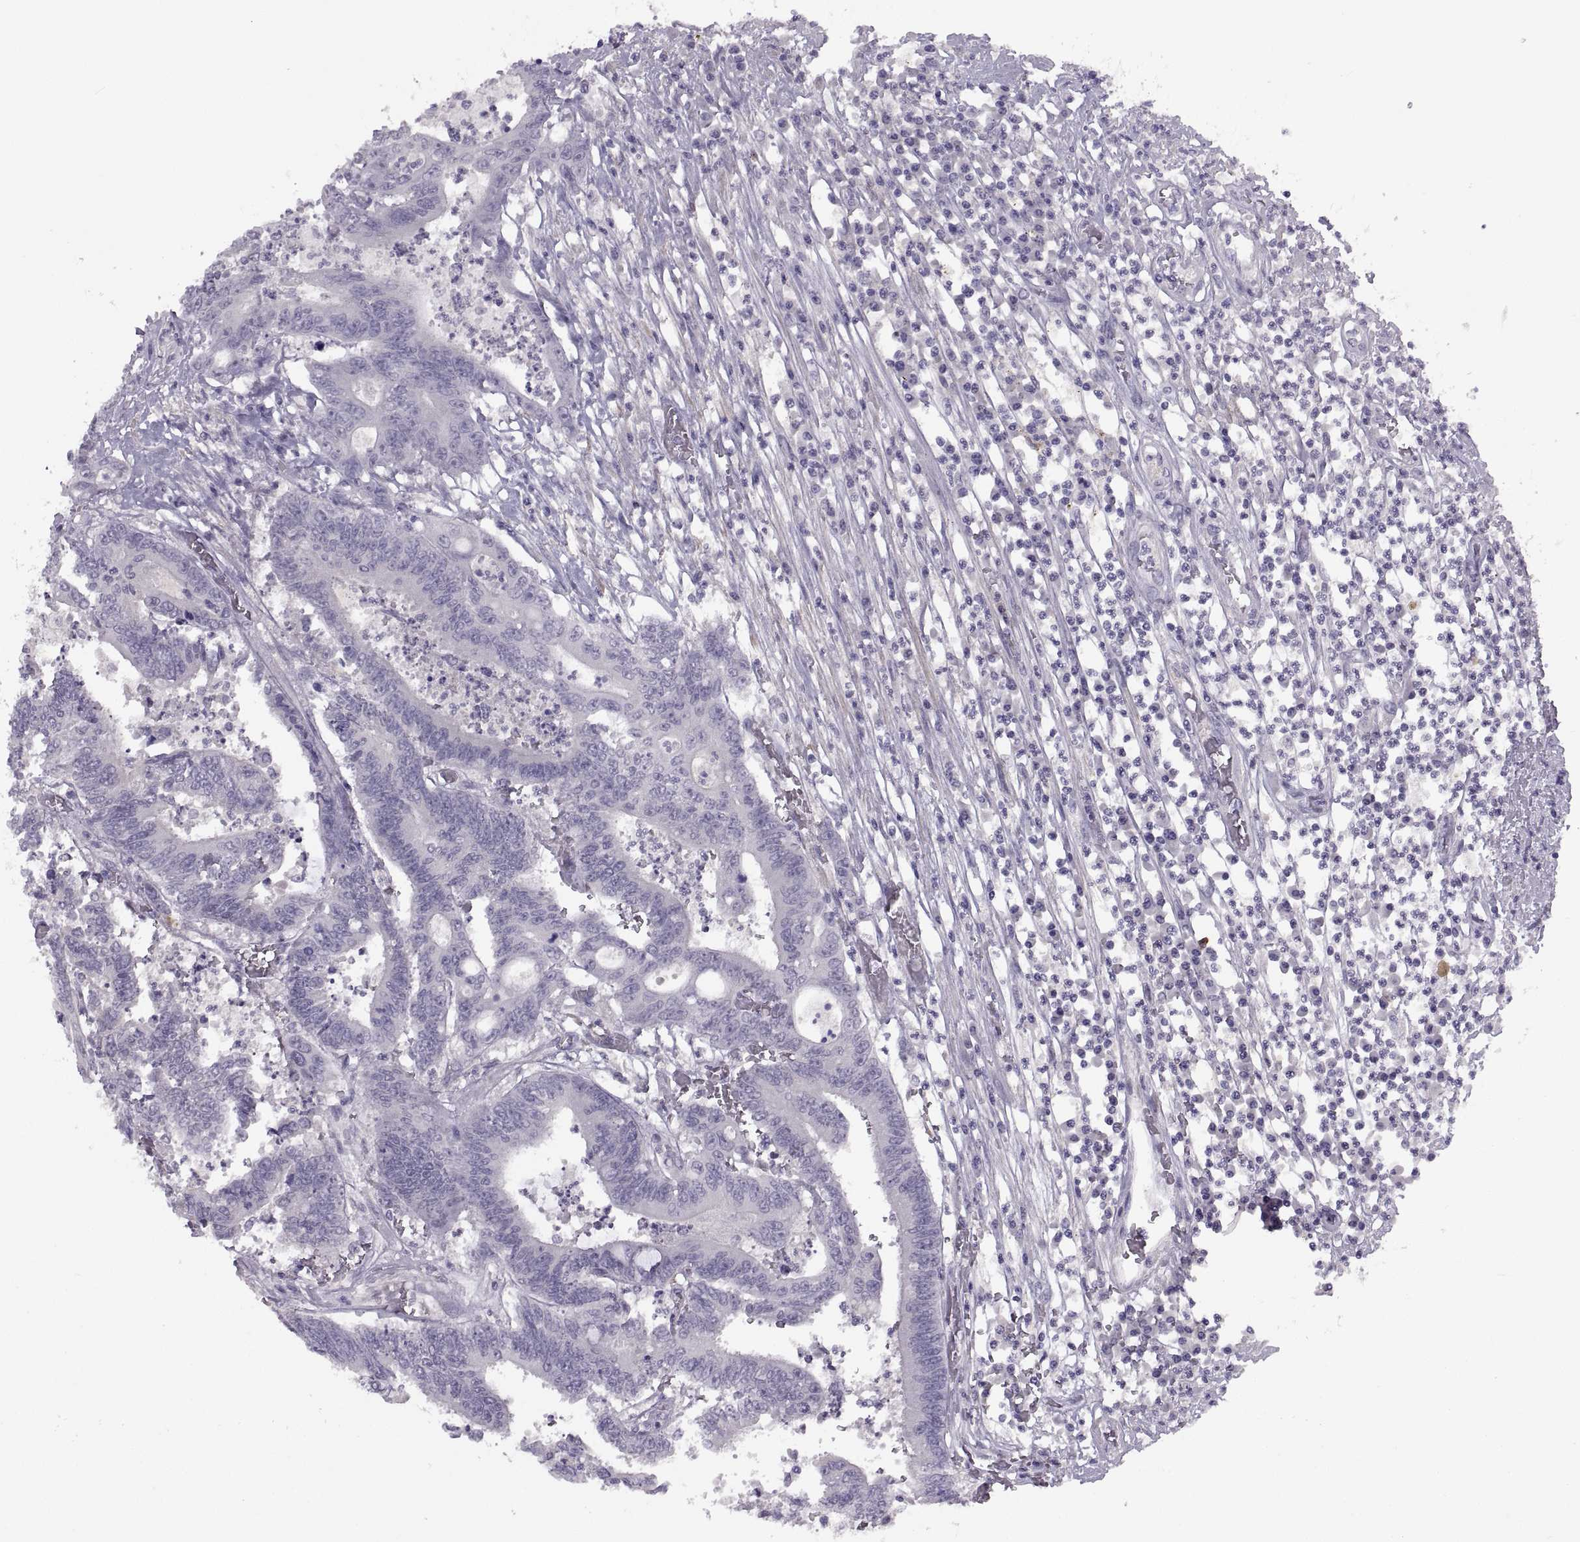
{"staining": {"intensity": "negative", "quantity": "none", "location": "none"}, "tissue": "colorectal cancer", "cell_type": "Tumor cells", "image_type": "cancer", "snomed": [{"axis": "morphology", "description": "Adenocarcinoma, NOS"}, {"axis": "topography", "description": "Rectum"}], "caption": "Protein analysis of colorectal adenocarcinoma exhibits no significant staining in tumor cells.", "gene": "BSPH1", "patient": {"sex": "male", "age": 54}}